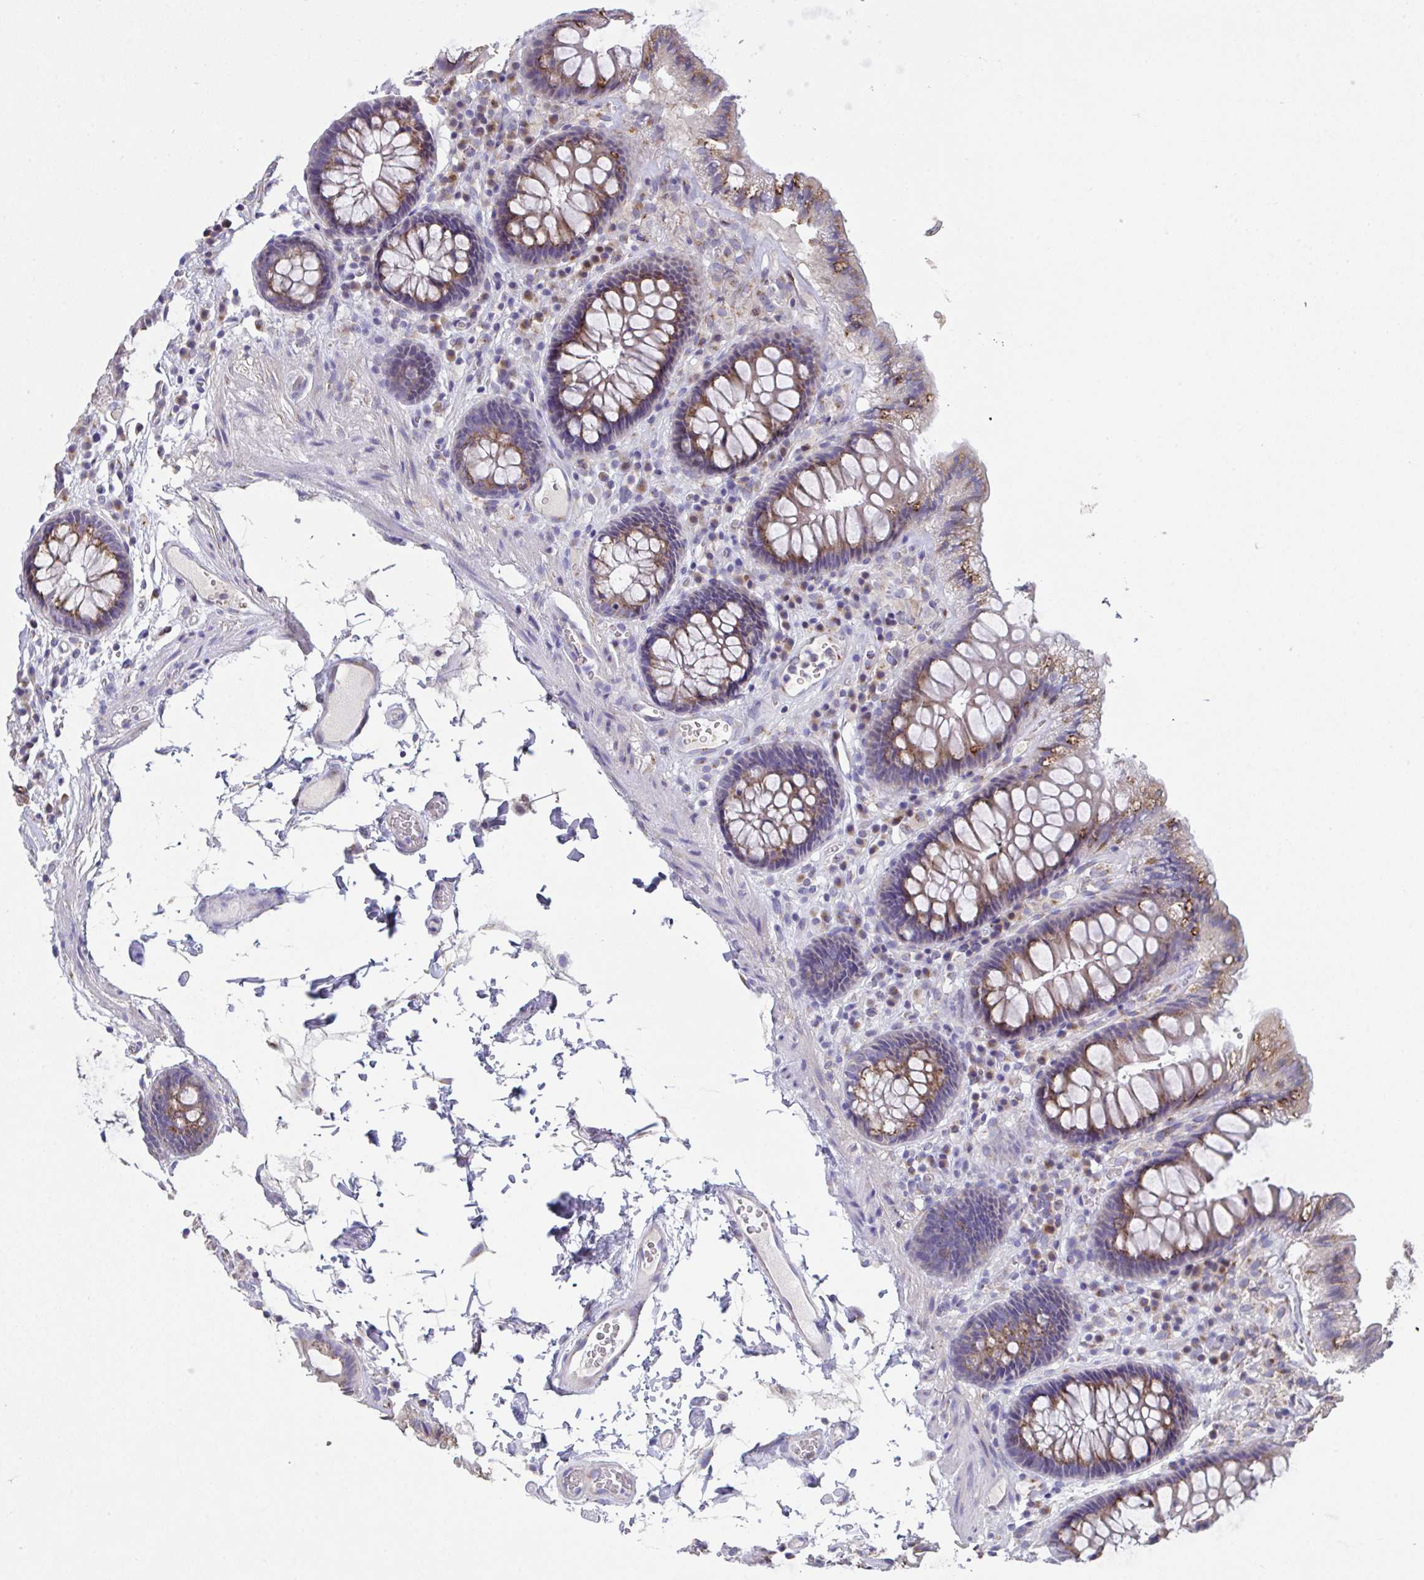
{"staining": {"intensity": "negative", "quantity": "none", "location": "none"}, "tissue": "colon", "cell_type": "Endothelial cells", "image_type": "normal", "snomed": [{"axis": "morphology", "description": "Normal tissue, NOS"}, {"axis": "topography", "description": "Colon"}, {"axis": "topography", "description": "Peripheral nerve tissue"}], "caption": "A high-resolution photomicrograph shows IHC staining of normal colon, which shows no significant expression in endothelial cells.", "gene": "MIA3", "patient": {"sex": "male", "age": 84}}